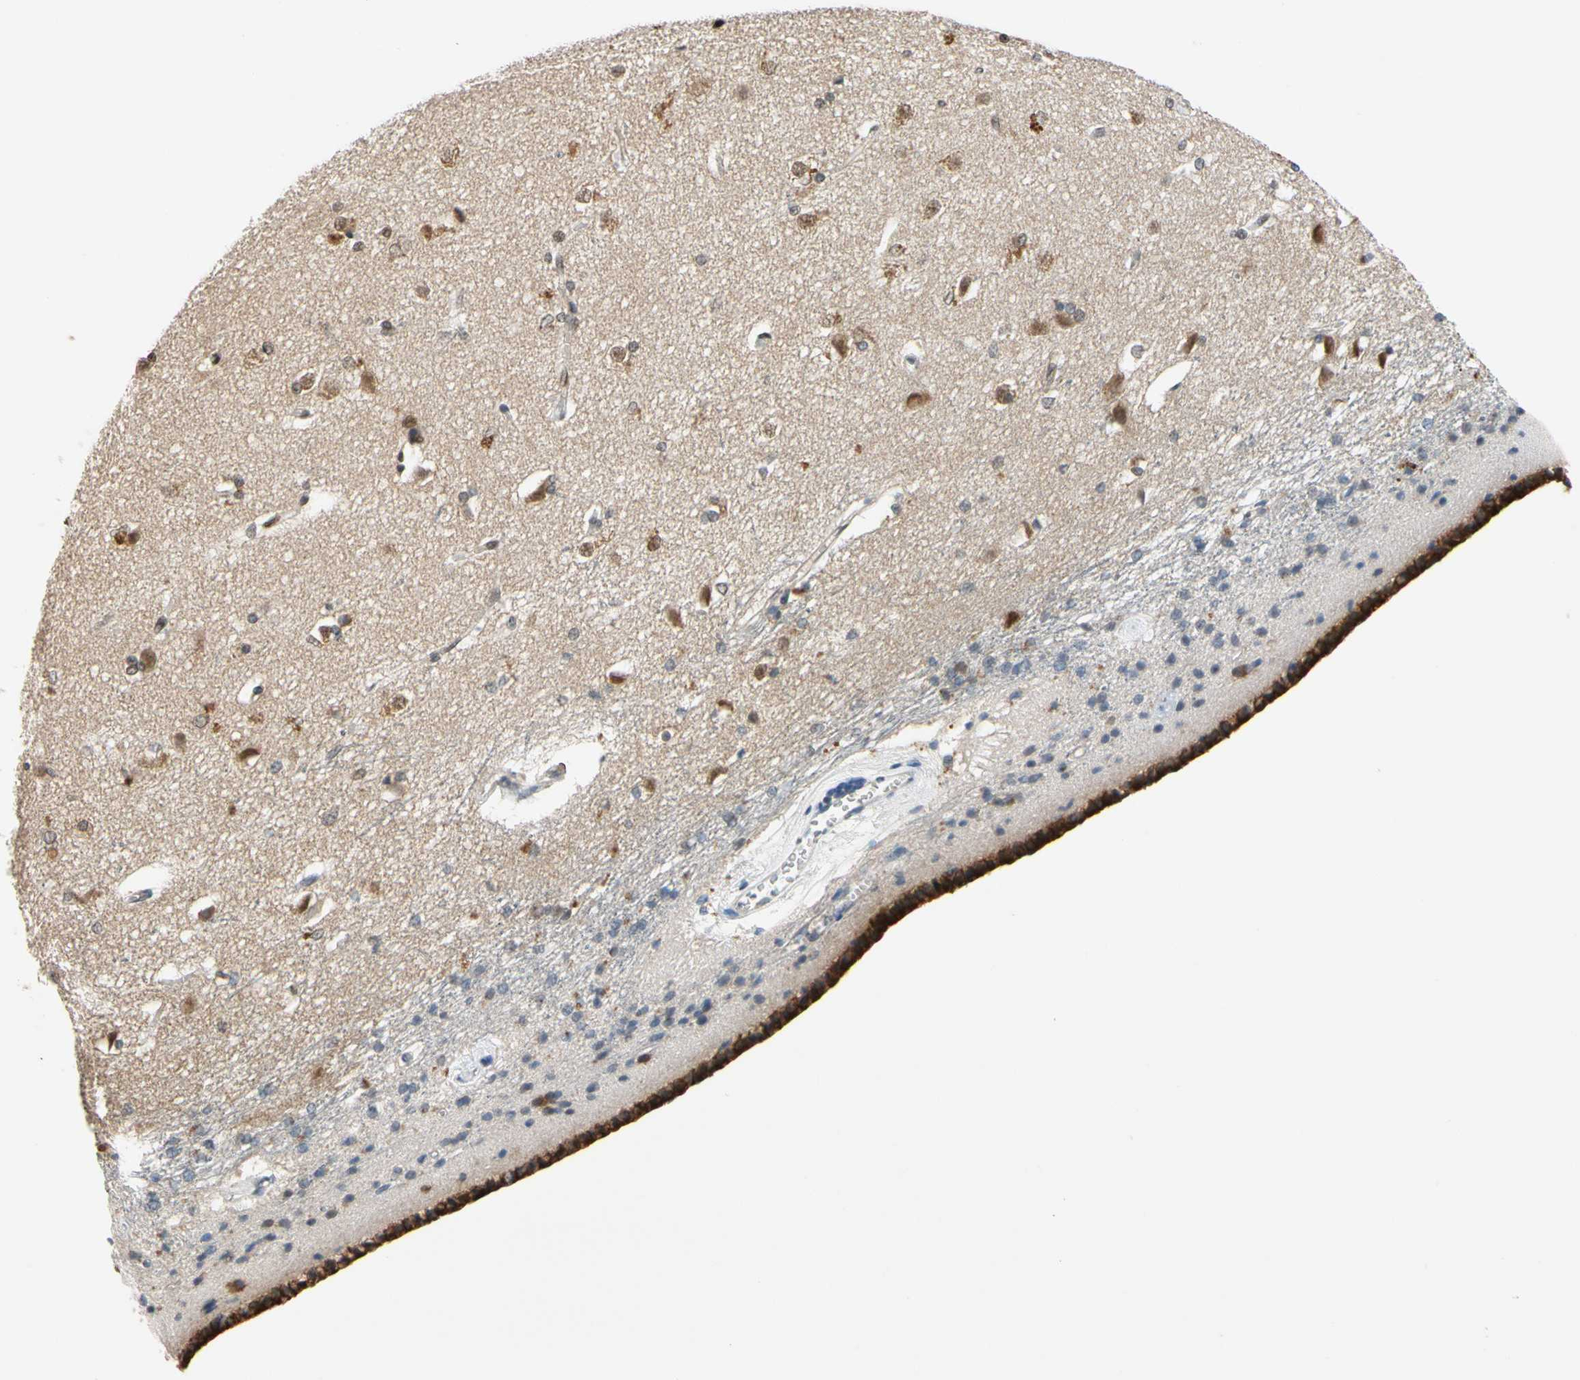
{"staining": {"intensity": "strong", "quantity": "<25%", "location": "cytoplasmic/membranous,nuclear"}, "tissue": "caudate", "cell_type": "Glial cells", "image_type": "normal", "snomed": [{"axis": "morphology", "description": "Normal tissue, NOS"}, {"axis": "topography", "description": "Lateral ventricle wall"}], "caption": "An immunohistochemistry (IHC) image of unremarkable tissue is shown. Protein staining in brown labels strong cytoplasmic/membranous,nuclear positivity in caudate within glial cells. (Brightfield microscopy of DAB IHC at high magnification).", "gene": "SLC27A6", "patient": {"sex": "female", "age": 19}}